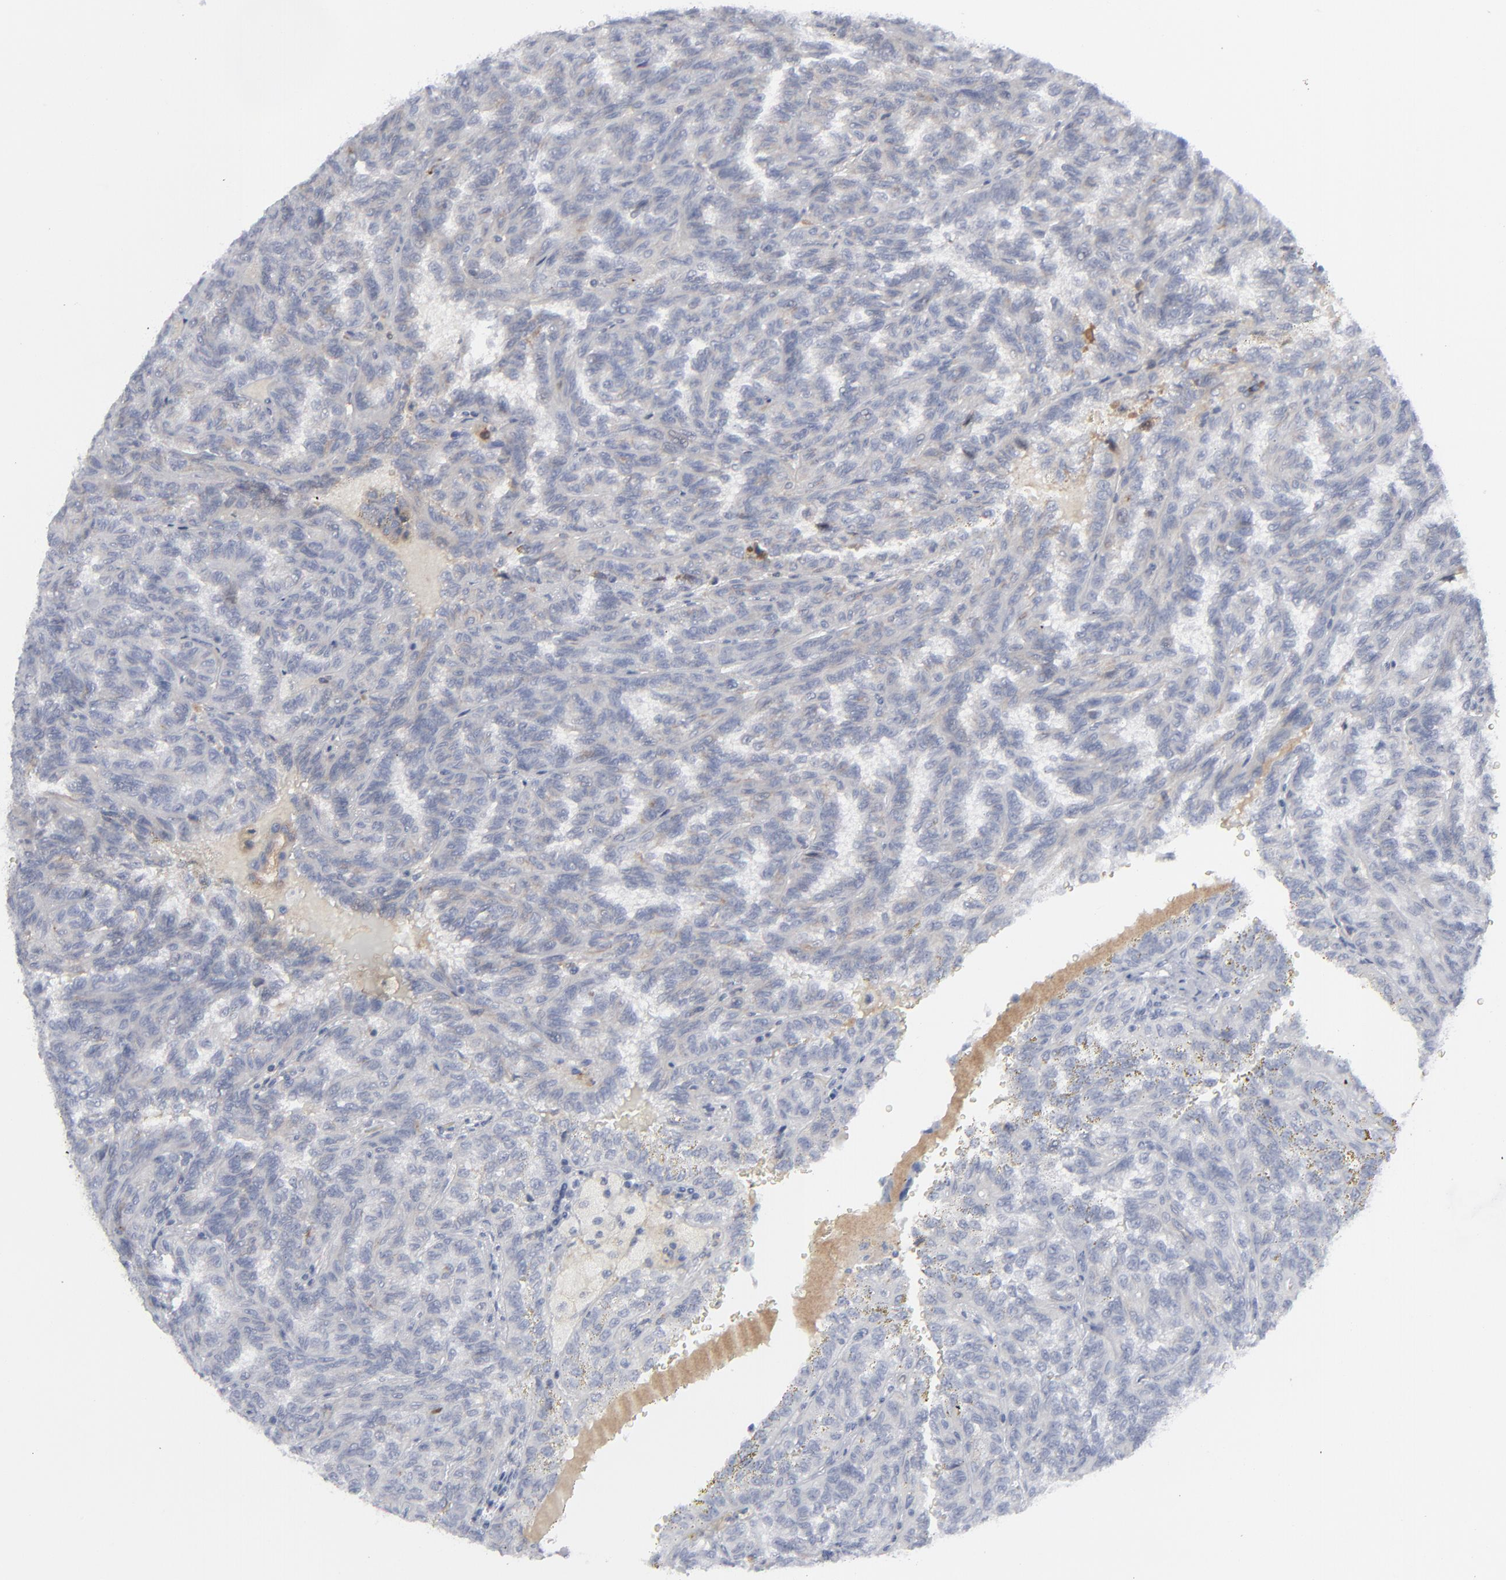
{"staining": {"intensity": "negative", "quantity": "none", "location": "none"}, "tissue": "renal cancer", "cell_type": "Tumor cells", "image_type": "cancer", "snomed": [{"axis": "morphology", "description": "Inflammation, NOS"}, {"axis": "morphology", "description": "Adenocarcinoma, NOS"}, {"axis": "topography", "description": "Kidney"}], "caption": "A photomicrograph of renal cancer stained for a protein demonstrates no brown staining in tumor cells.", "gene": "MSLN", "patient": {"sex": "male", "age": 68}}